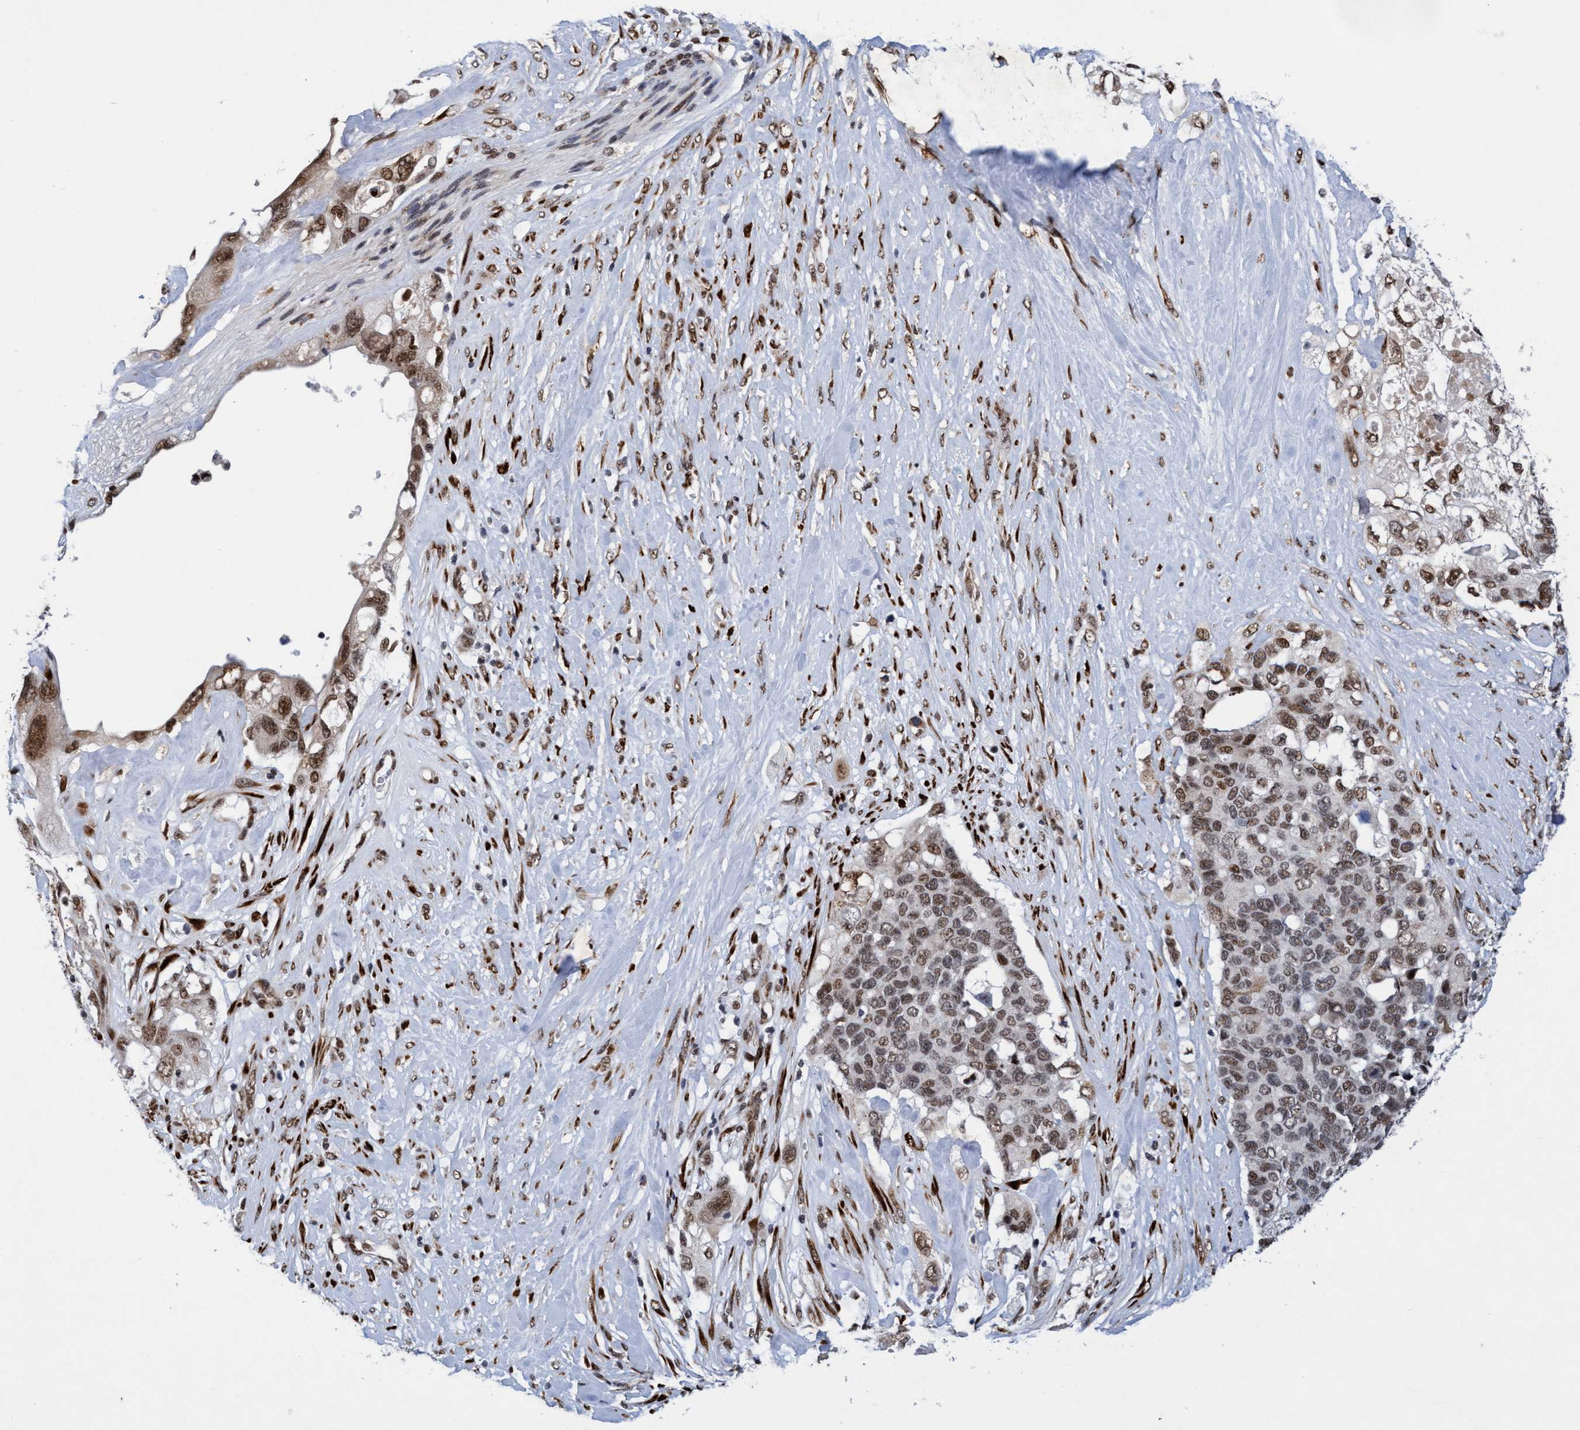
{"staining": {"intensity": "weak", "quantity": ">75%", "location": "nuclear"}, "tissue": "pancreatic cancer", "cell_type": "Tumor cells", "image_type": "cancer", "snomed": [{"axis": "morphology", "description": "Adenocarcinoma, NOS"}, {"axis": "topography", "description": "Pancreas"}], "caption": "Adenocarcinoma (pancreatic) stained for a protein (brown) exhibits weak nuclear positive staining in approximately >75% of tumor cells.", "gene": "GLT6D1", "patient": {"sex": "female", "age": 56}}